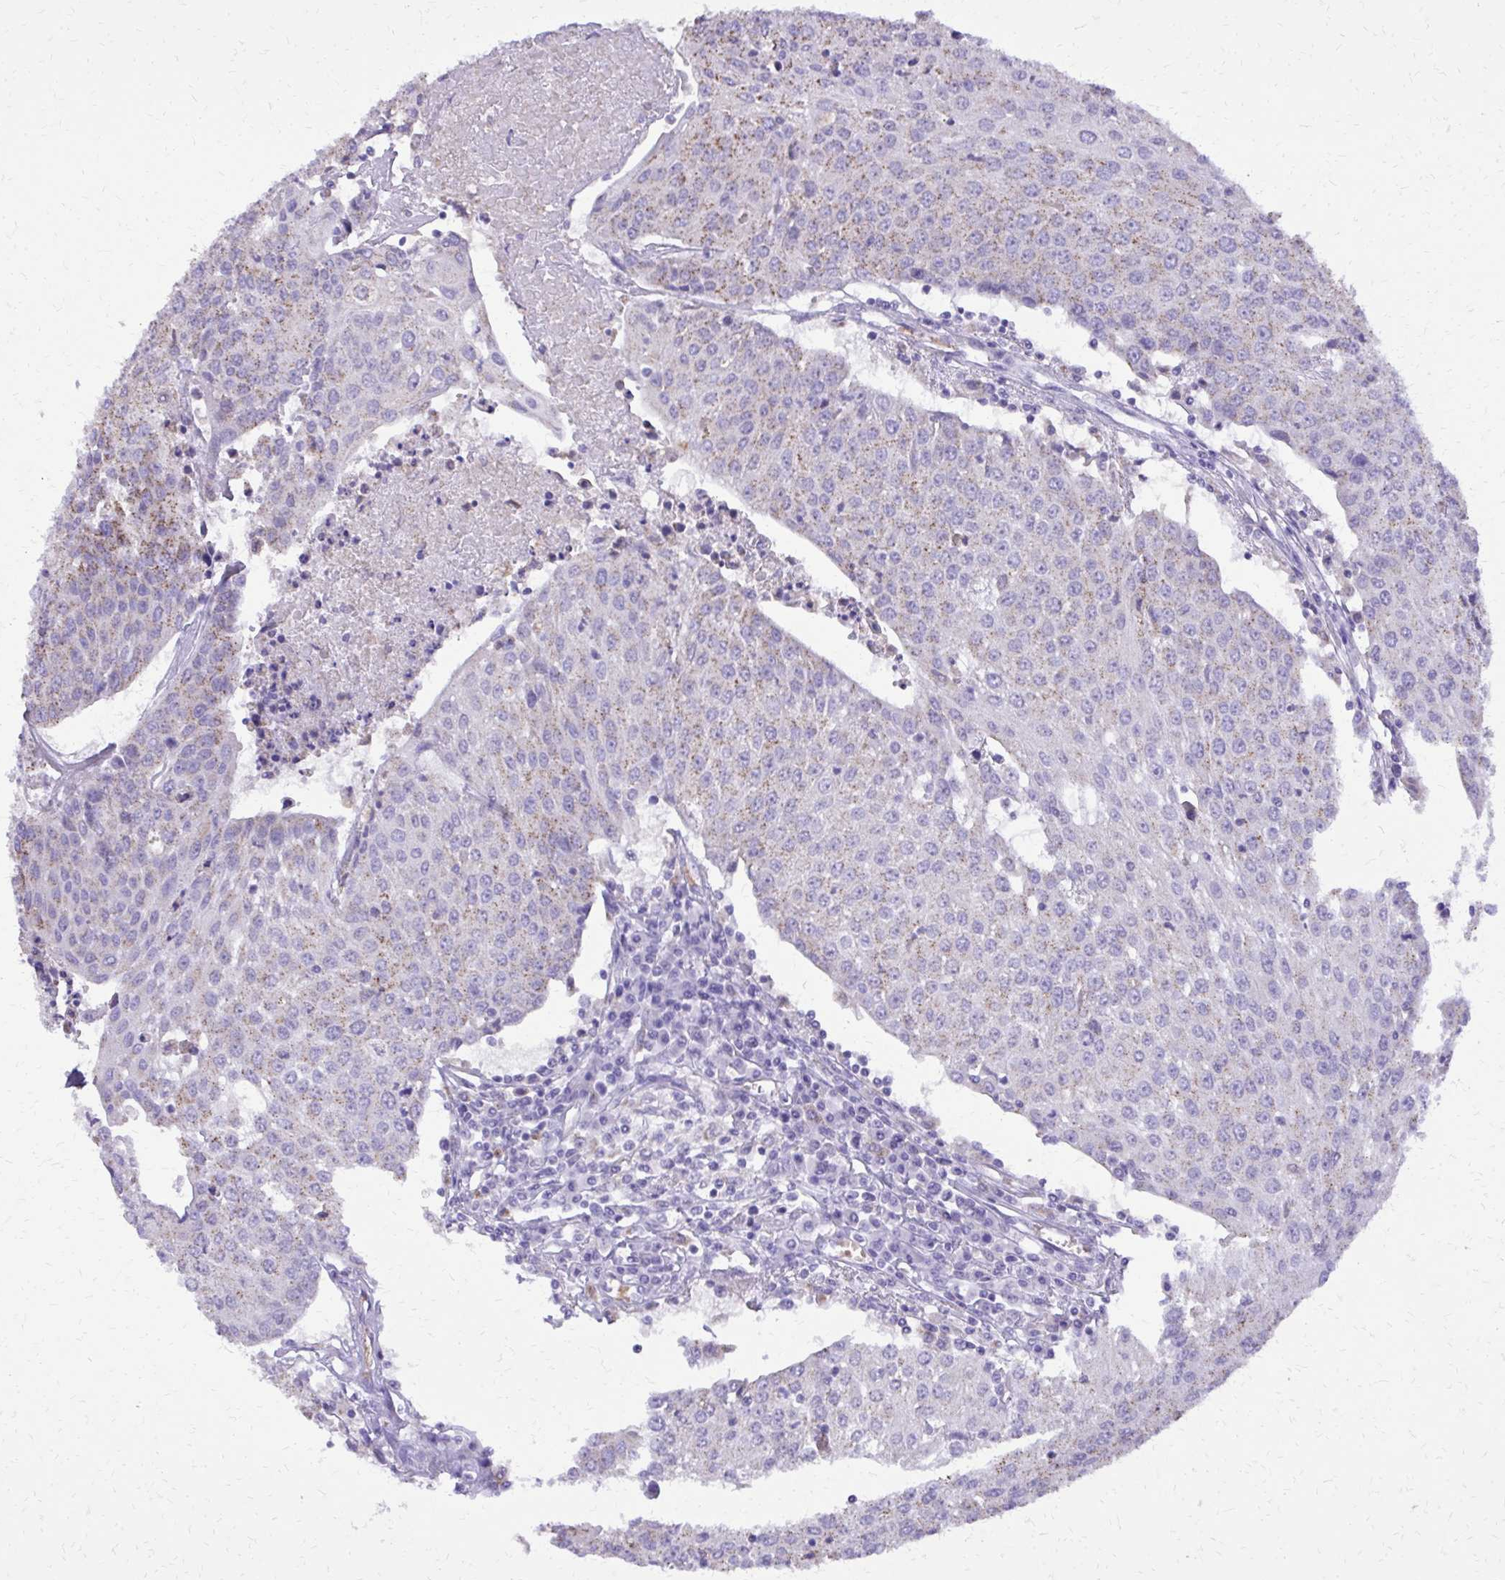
{"staining": {"intensity": "weak", "quantity": "25%-75%", "location": "cytoplasmic/membranous"}, "tissue": "urothelial cancer", "cell_type": "Tumor cells", "image_type": "cancer", "snomed": [{"axis": "morphology", "description": "Urothelial carcinoma, High grade"}, {"axis": "topography", "description": "Urinary bladder"}], "caption": "Immunohistochemical staining of human urothelial cancer demonstrates weak cytoplasmic/membranous protein expression in about 25%-75% of tumor cells. (Stains: DAB (3,3'-diaminobenzidine) in brown, nuclei in blue, Microscopy: brightfield microscopy at high magnification).", "gene": "CAT", "patient": {"sex": "female", "age": 85}}